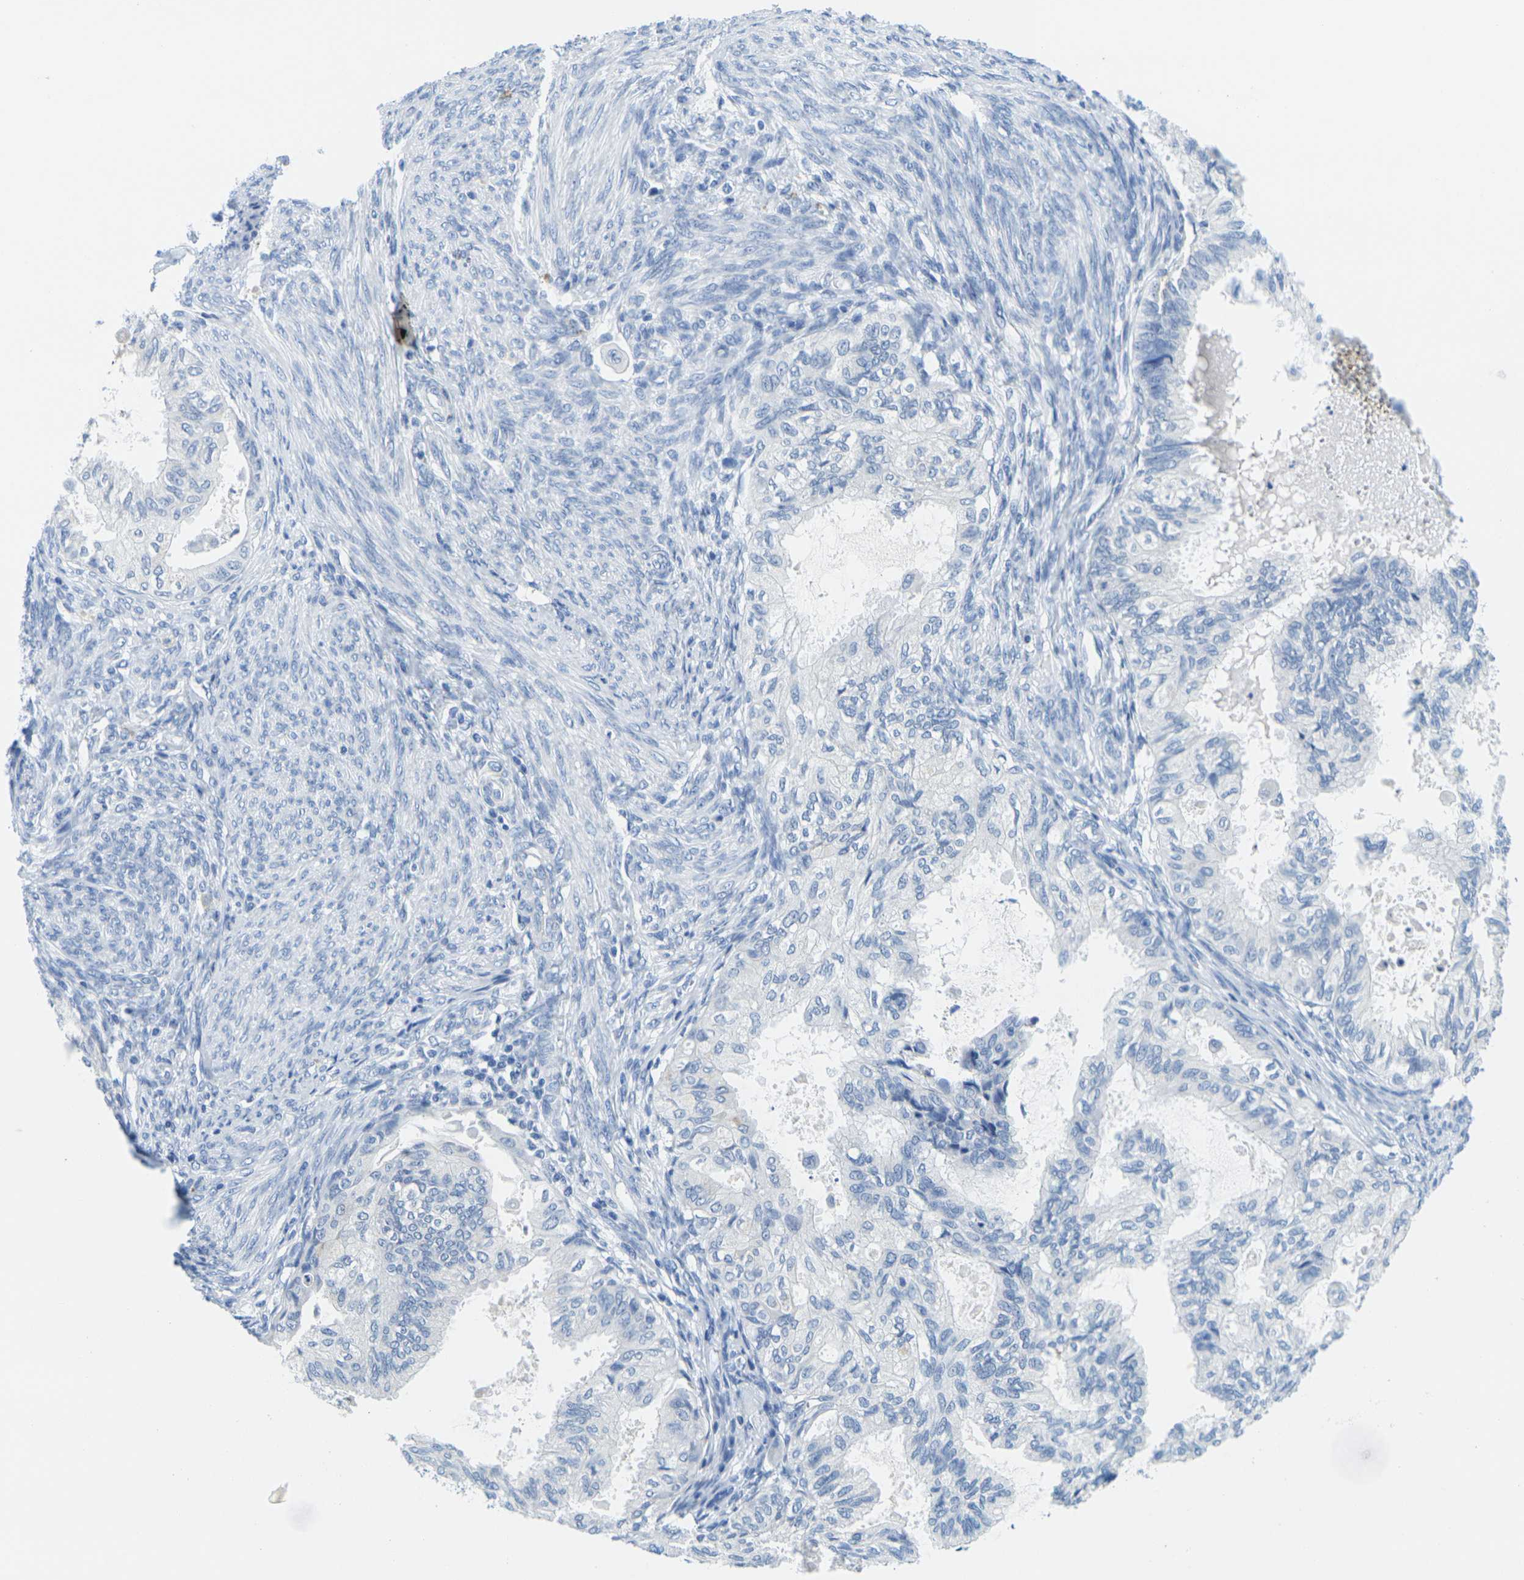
{"staining": {"intensity": "negative", "quantity": "none", "location": "none"}, "tissue": "cervical cancer", "cell_type": "Tumor cells", "image_type": "cancer", "snomed": [{"axis": "morphology", "description": "Normal tissue, NOS"}, {"axis": "morphology", "description": "Adenocarcinoma, NOS"}, {"axis": "topography", "description": "Cervix"}, {"axis": "topography", "description": "Endometrium"}], "caption": "A high-resolution image shows IHC staining of cervical cancer (adenocarcinoma), which exhibits no significant positivity in tumor cells. (DAB (3,3'-diaminobenzidine) immunohistochemistry (IHC) visualized using brightfield microscopy, high magnification).", "gene": "FAM3D", "patient": {"sex": "female", "age": 86}}